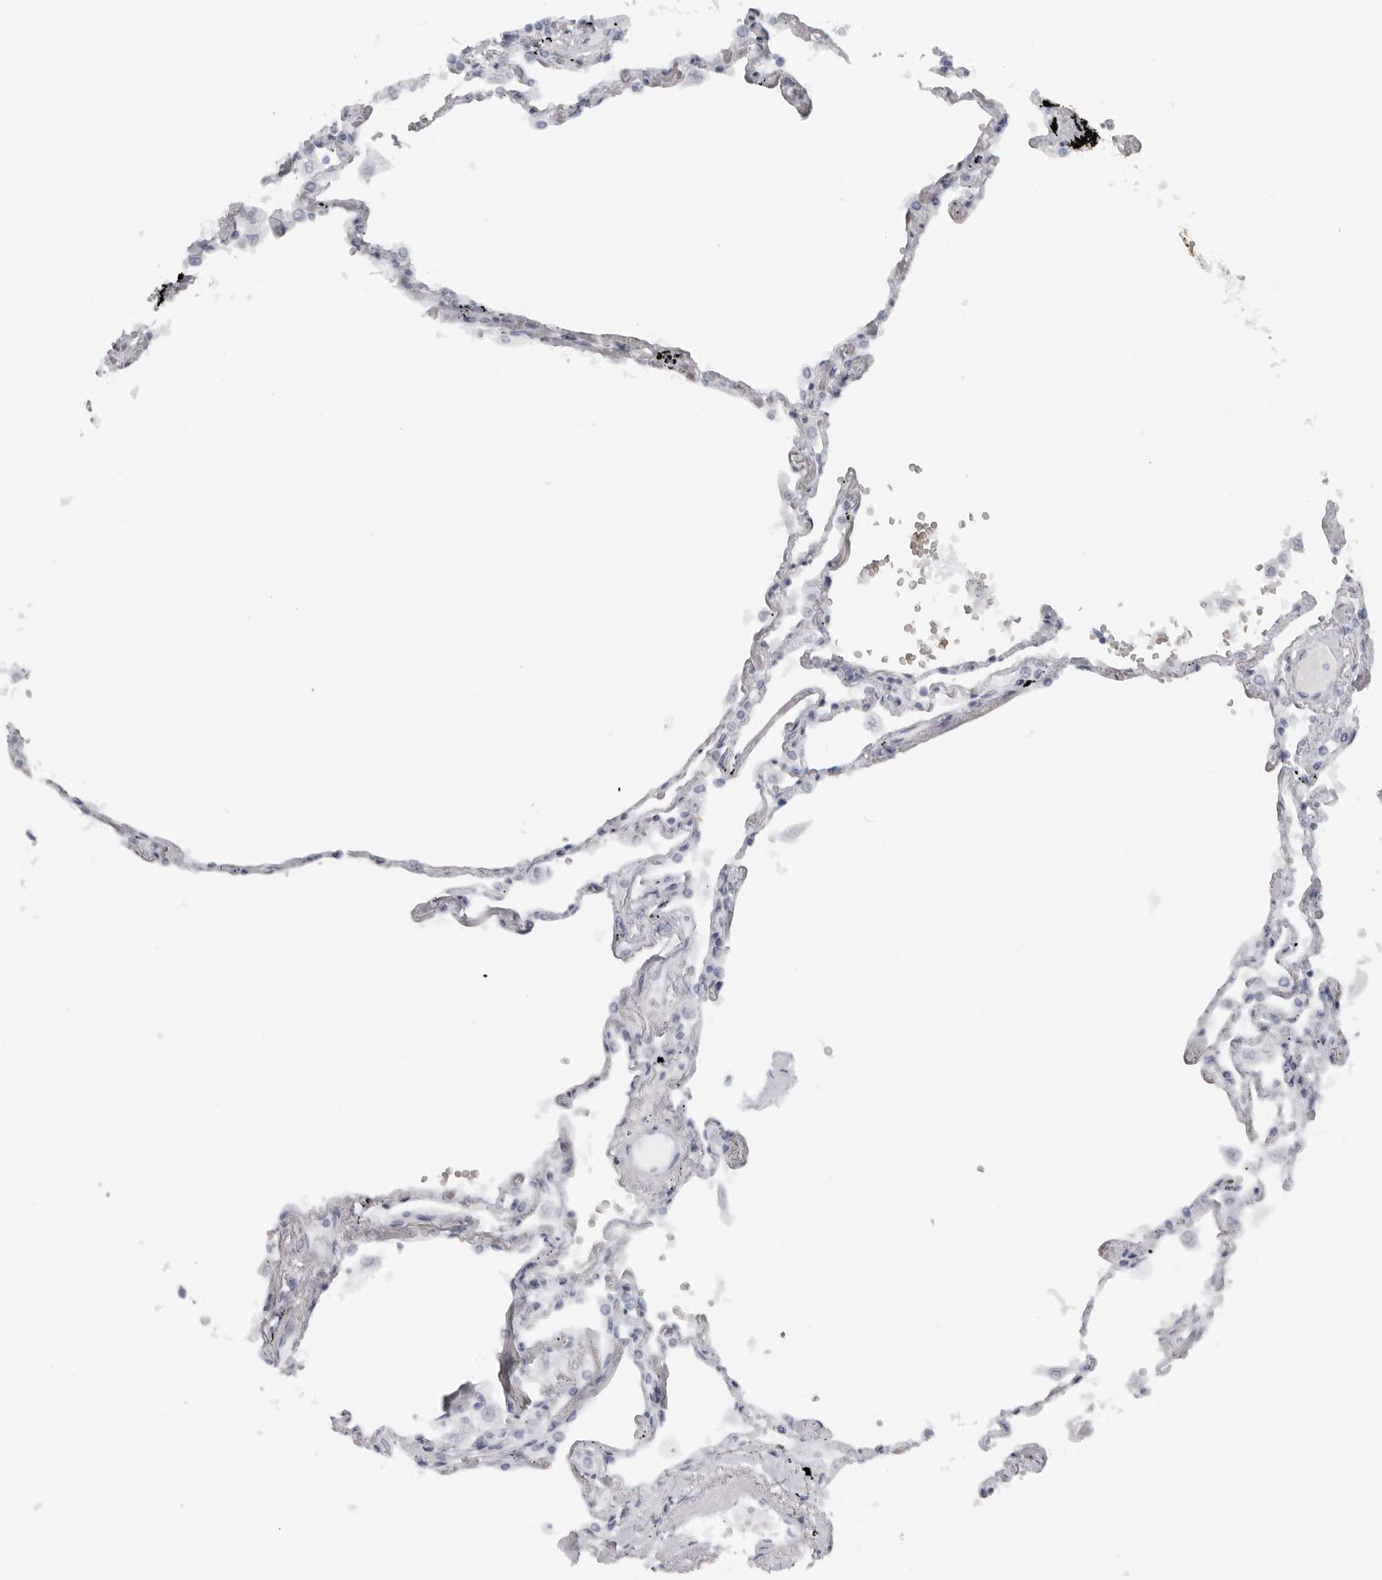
{"staining": {"intensity": "negative", "quantity": "none", "location": "none"}, "tissue": "lung", "cell_type": "Alveolar cells", "image_type": "normal", "snomed": [{"axis": "morphology", "description": "Normal tissue, NOS"}, {"axis": "topography", "description": "Lung"}], "caption": "Lung was stained to show a protein in brown. There is no significant positivity in alveolar cells.", "gene": "EPB41", "patient": {"sex": "female", "age": 67}}